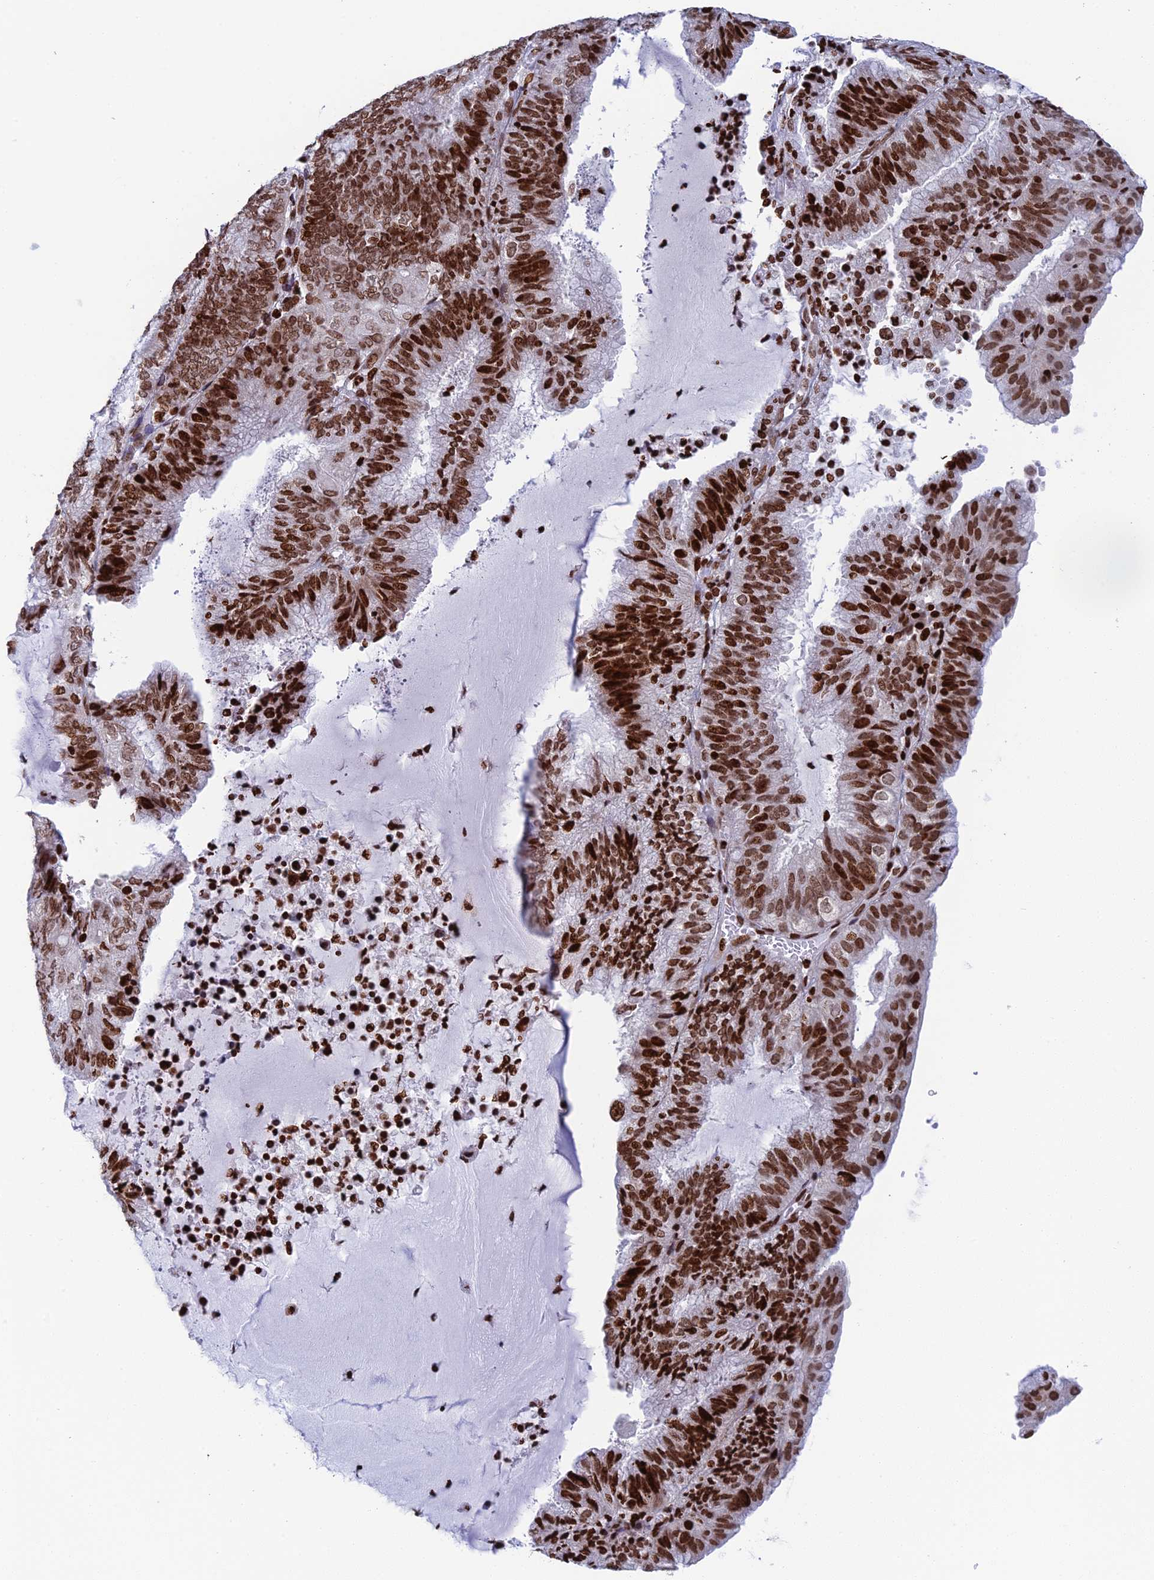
{"staining": {"intensity": "moderate", "quantity": ">75%", "location": "nuclear"}, "tissue": "endometrial cancer", "cell_type": "Tumor cells", "image_type": "cancer", "snomed": [{"axis": "morphology", "description": "Adenocarcinoma, NOS"}, {"axis": "topography", "description": "Endometrium"}], "caption": "Adenocarcinoma (endometrial) stained for a protein (brown) displays moderate nuclear positive expression in about >75% of tumor cells.", "gene": "RPAP1", "patient": {"sex": "female", "age": 81}}